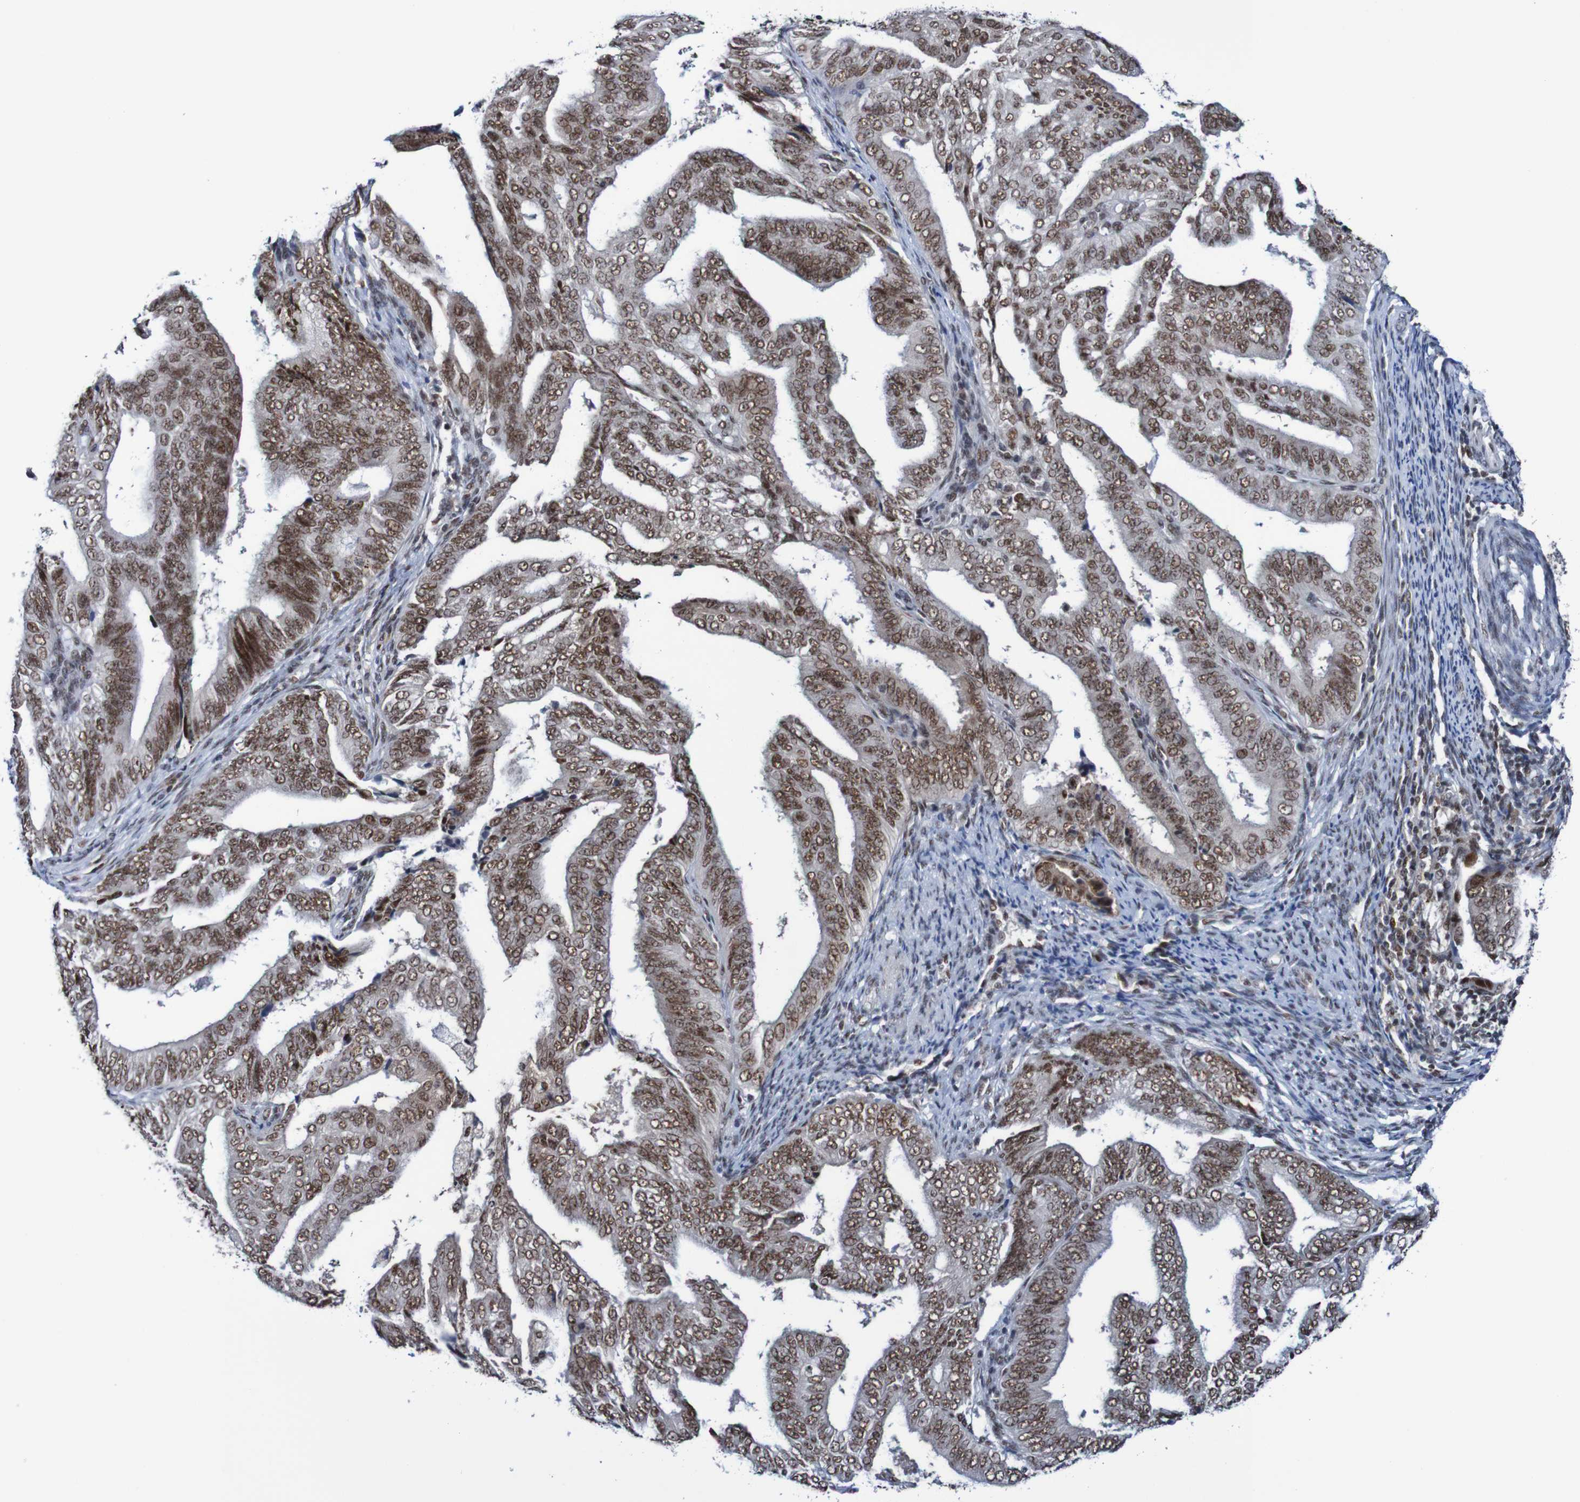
{"staining": {"intensity": "moderate", "quantity": ">75%", "location": "cytoplasmic/membranous,nuclear"}, "tissue": "endometrial cancer", "cell_type": "Tumor cells", "image_type": "cancer", "snomed": [{"axis": "morphology", "description": "Adenocarcinoma, NOS"}, {"axis": "topography", "description": "Endometrium"}], "caption": "About >75% of tumor cells in endometrial cancer reveal moderate cytoplasmic/membranous and nuclear protein expression as visualized by brown immunohistochemical staining.", "gene": "CDC5L", "patient": {"sex": "female", "age": 58}}